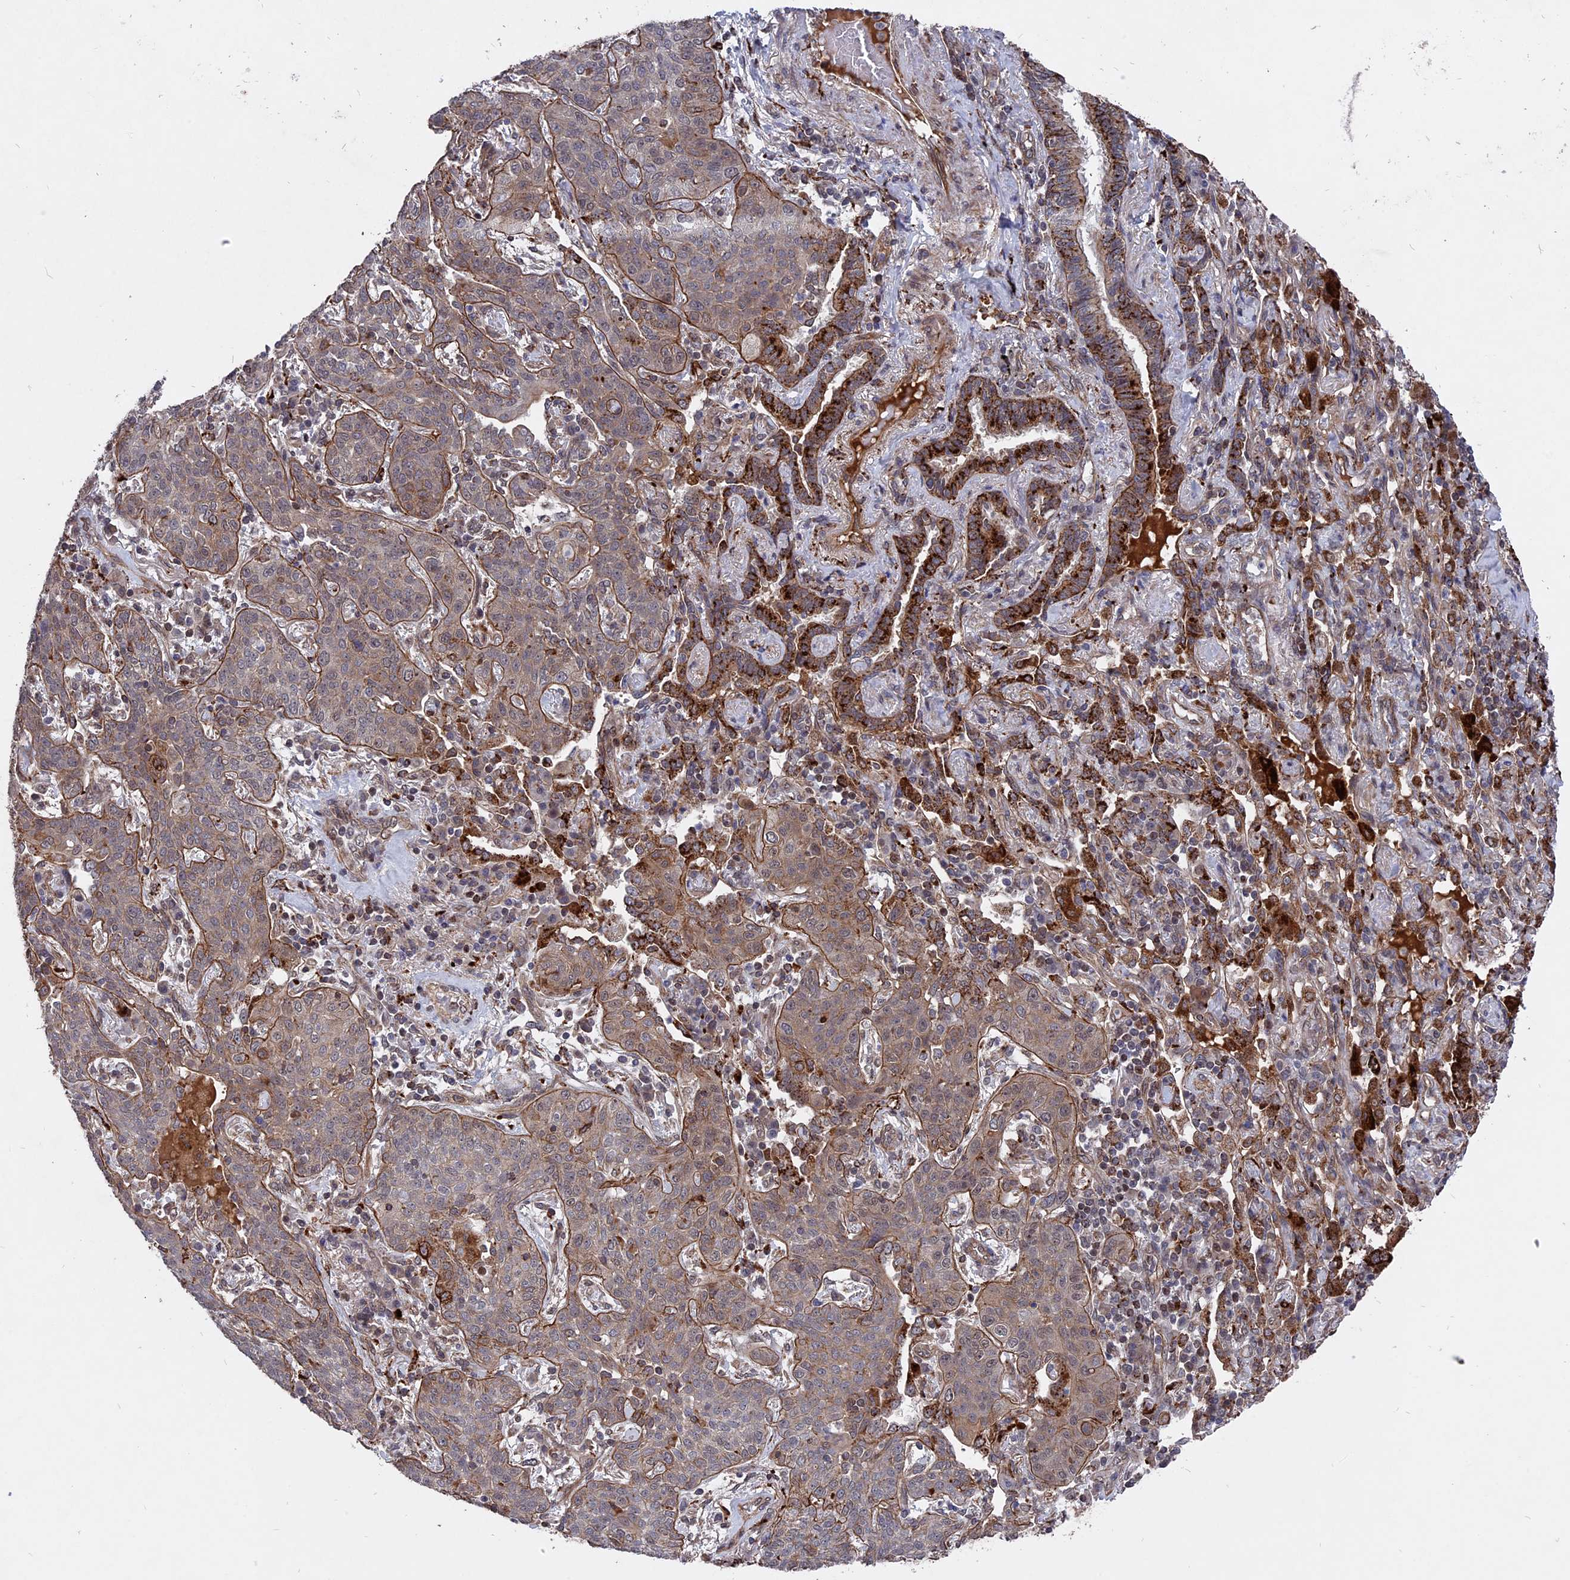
{"staining": {"intensity": "moderate", "quantity": "<25%", "location": "cytoplasmic/membranous"}, "tissue": "lung cancer", "cell_type": "Tumor cells", "image_type": "cancer", "snomed": [{"axis": "morphology", "description": "Squamous cell carcinoma, NOS"}, {"axis": "topography", "description": "Lung"}], "caption": "Tumor cells demonstrate moderate cytoplasmic/membranous positivity in about <25% of cells in lung cancer (squamous cell carcinoma).", "gene": "NOSIP", "patient": {"sex": "female", "age": 70}}